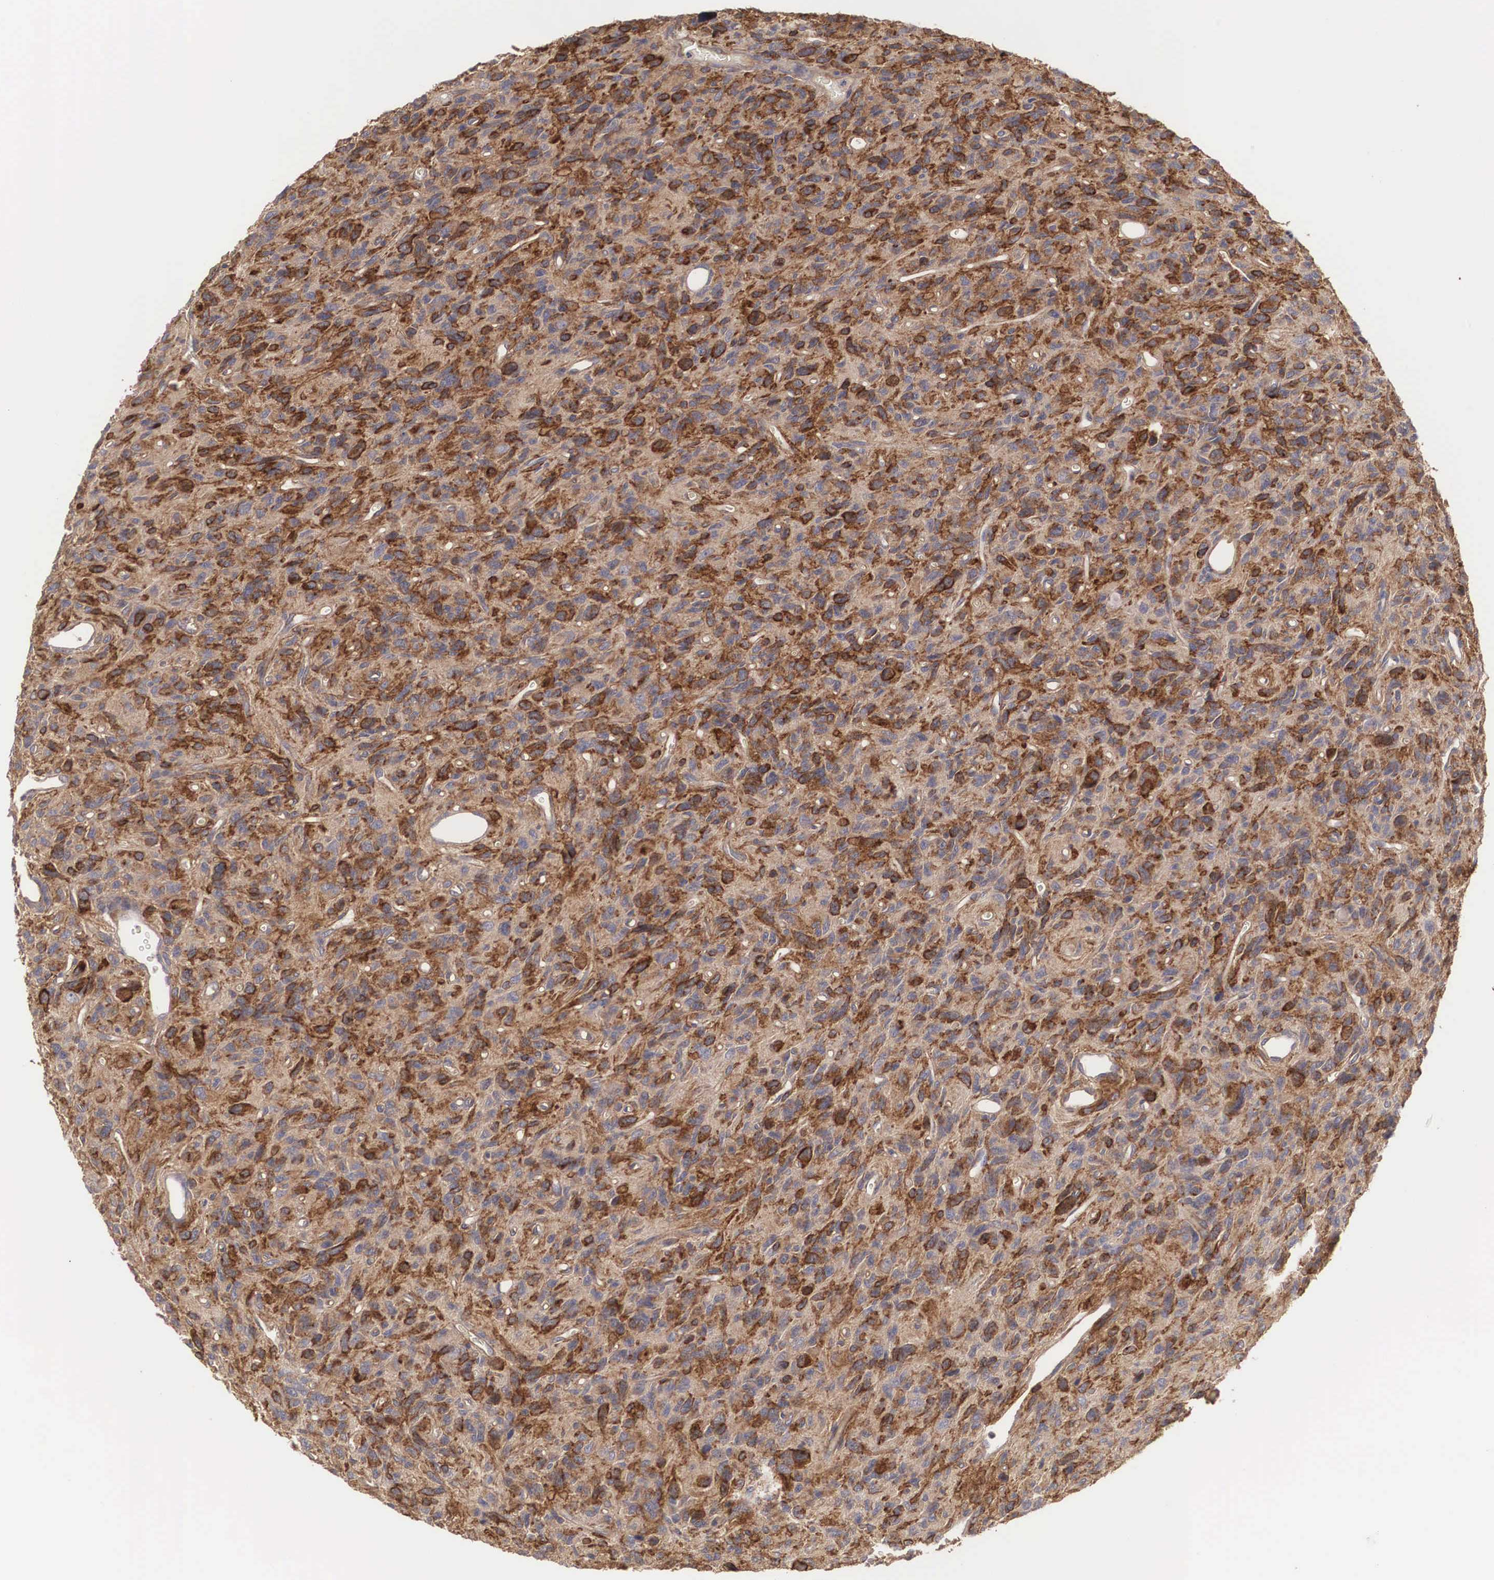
{"staining": {"intensity": "strong", "quantity": ">75%", "location": "cytoplasmic/membranous"}, "tissue": "glioma", "cell_type": "Tumor cells", "image_type": "cancer", "snomed": [{"axis": "morphology", "description": "Glioma, malignant, High grade"}, {"axis": "topography", "description": "Brain"}], "caption": "High-magnification brightfield microscopy of malignant high-grade glioma stained with DAB (3,3'-diaminobenzidine) (brown) and counterstained with hematoxylin (blue). tumor cells exhibit strong cytoplasmic/membranous staining is appreciated in approximately>75% of cells.", "gene": "ARMCX4", "patient": {"sex": "female", "age": 60}}